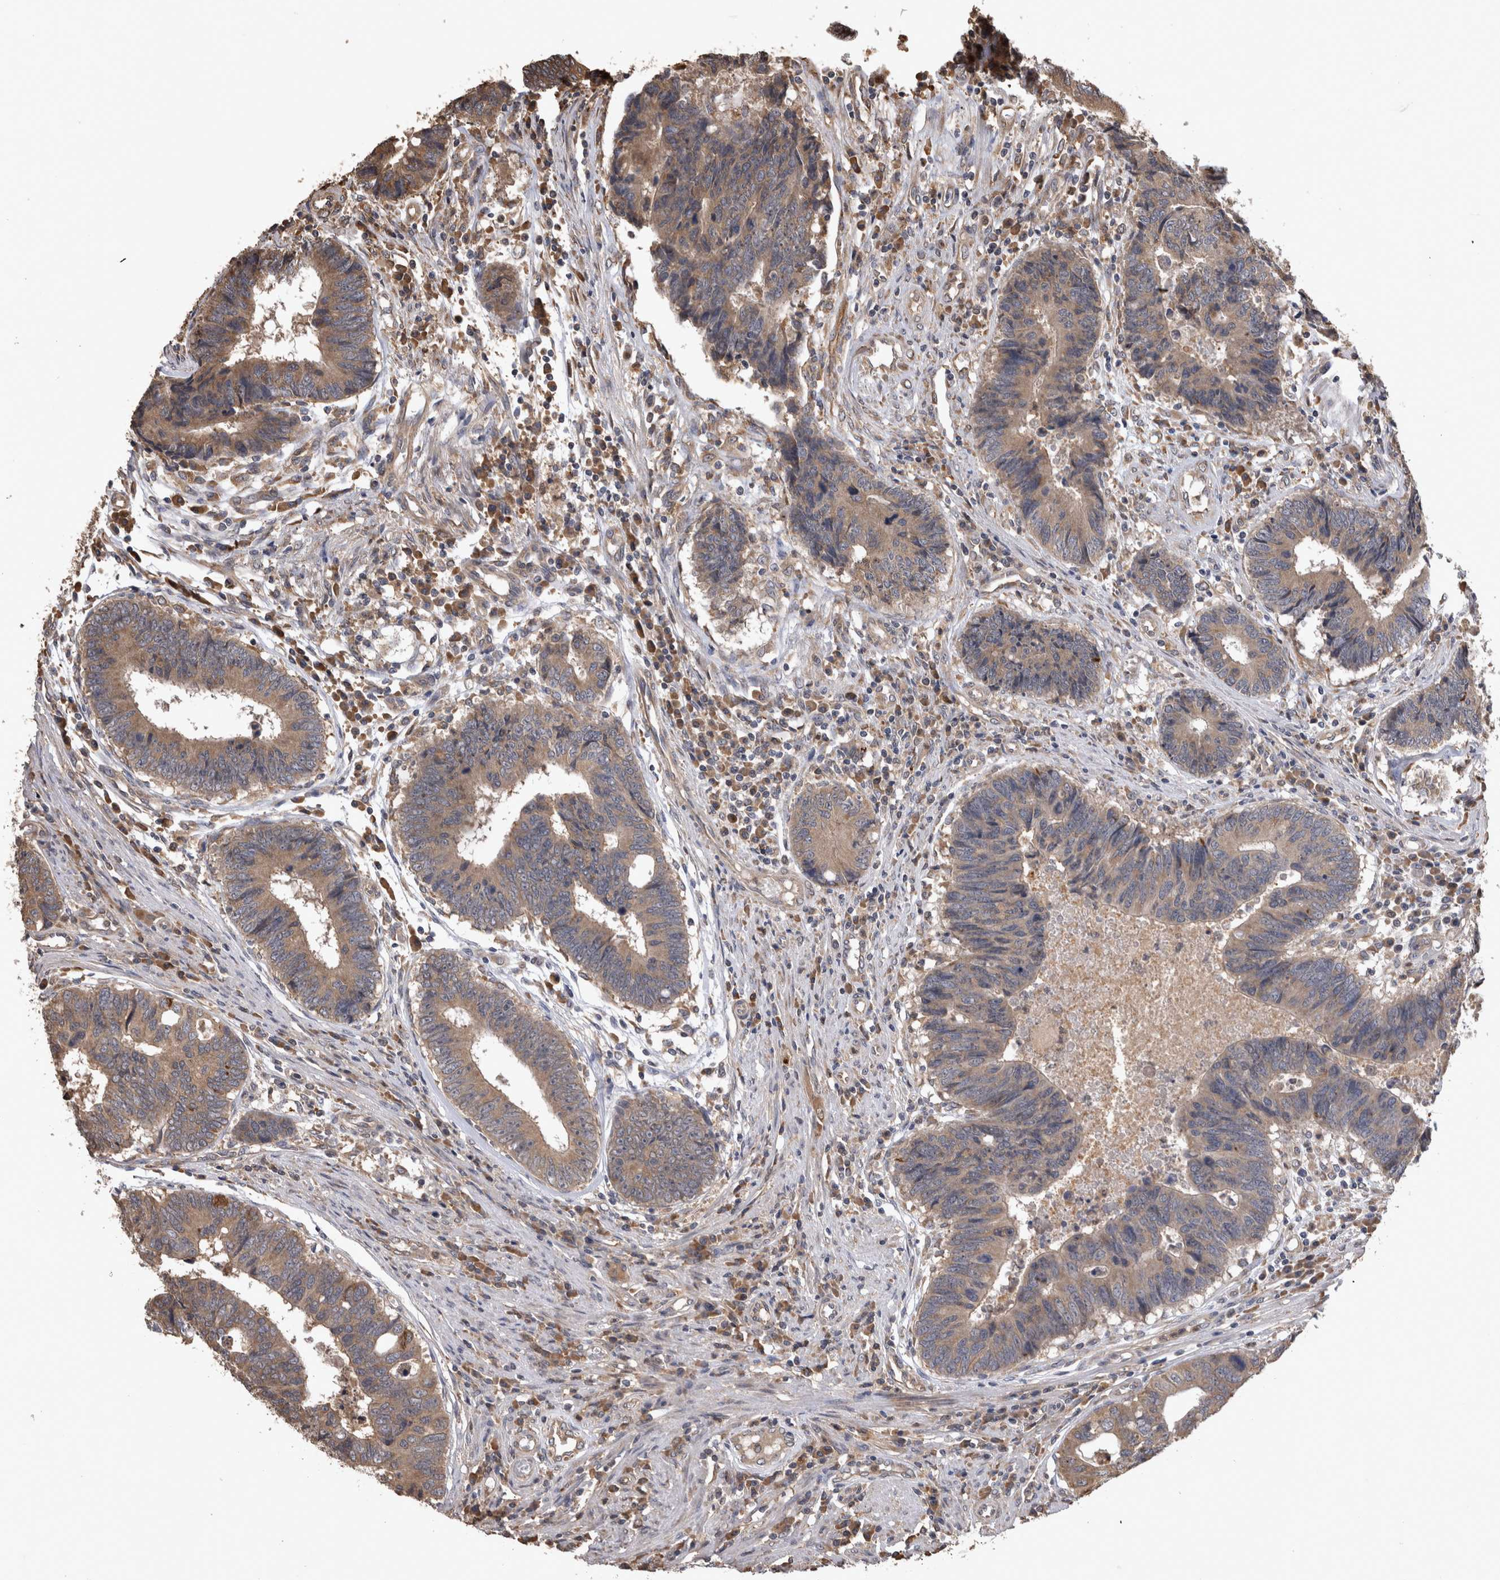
{"staining": {"intensity": "moderate", "quantity": "25%-75%", "location": "cytoplasmic/membranous"}, "tissue": "colorectal cancer", "cell_type": "Tumor cells", "image_type": "cancer", "snomed": [{"axis": "morphology", "description": "Adenocarcinoma, NOS"}, {"axis": "topography", "description": "Rectum"}], "caption": "High-magnification brightfield microscopy of colorectal adenocarcinoma stained with DAB (3,3'-diaminobenzidine) (brown) and counterstained with hematoxylin (blue). tumor cells exhibit moderate cytoplasmic/membranous expression is appreciated in approximately25%-75% of cells. (DAB IHC, brown staining for protein, blue staining for nuclei).", "gene": "TMED7", "patient": {"sex": "male", "age": 84}}